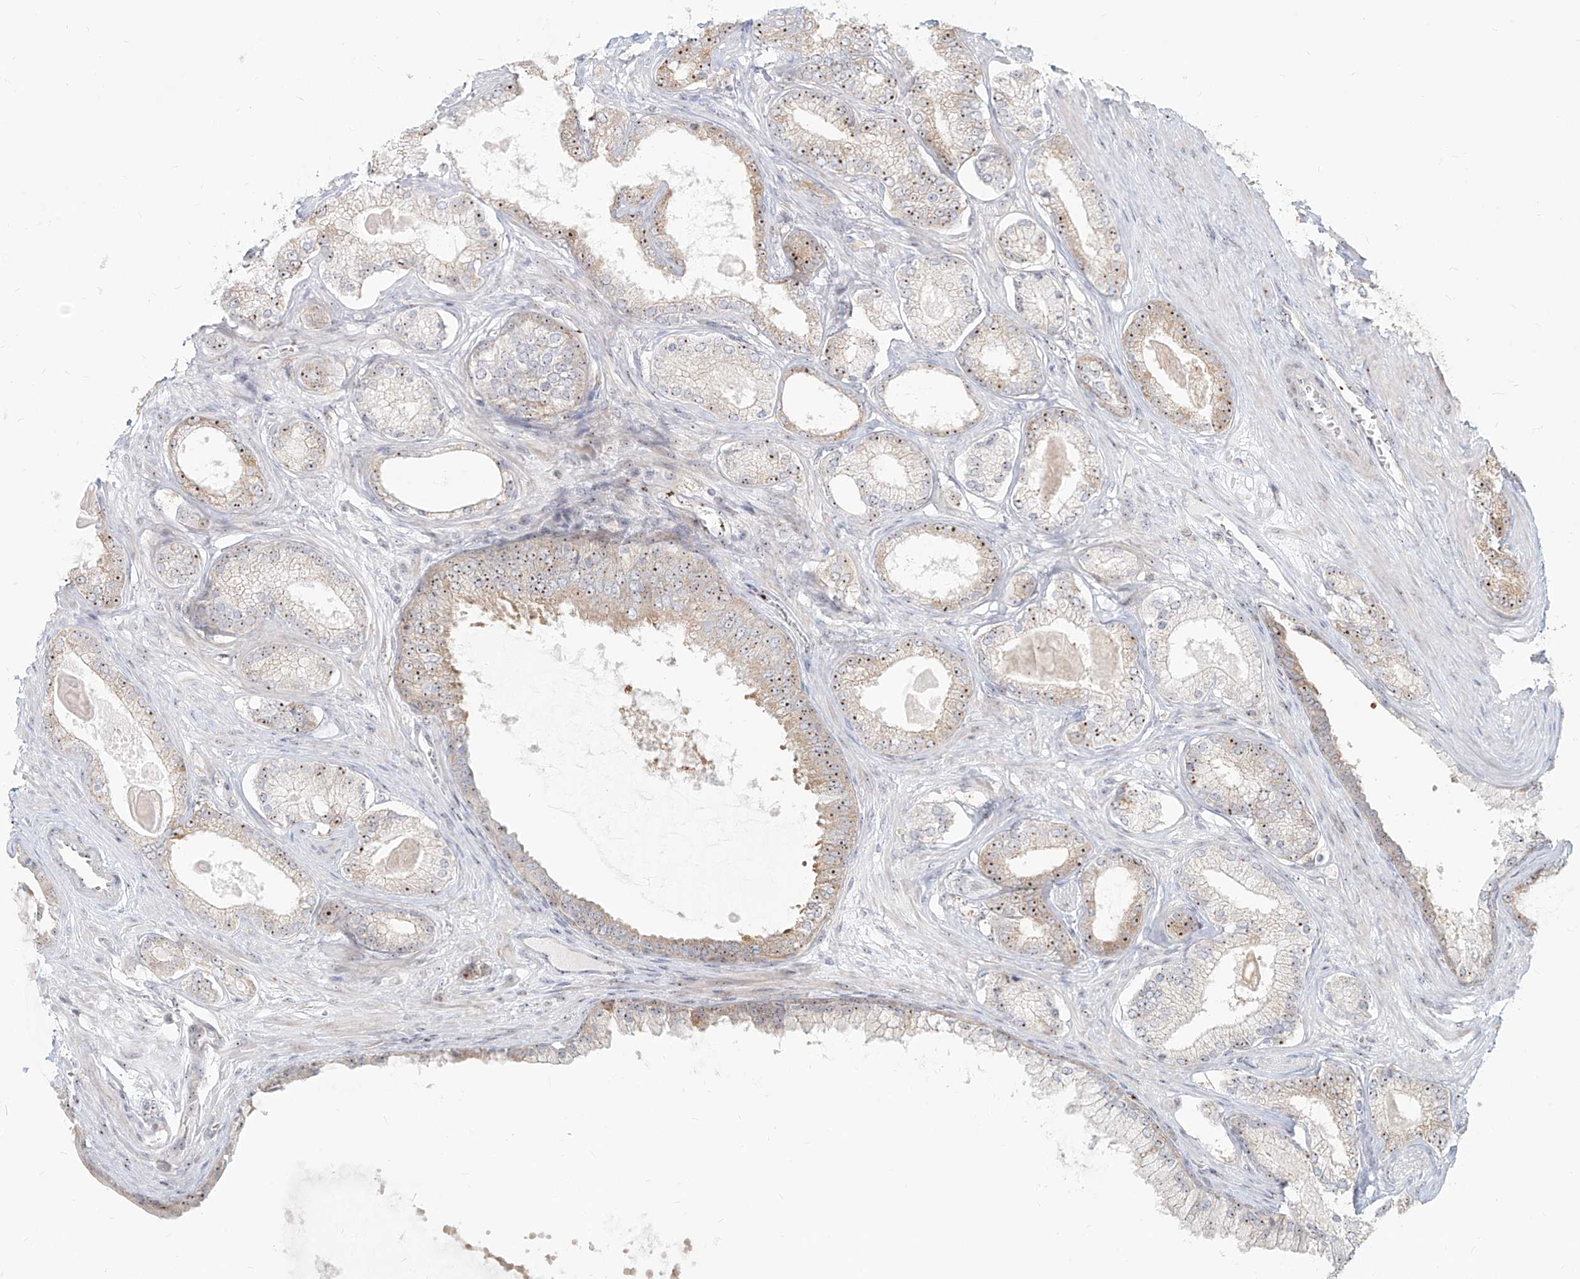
{"staining": {"intensity": "strong", "quantity": ">75%", "location": "cytoplasmic/membranous,nuclear"}, "tissue": "prostate cancer", "cell_type": "Tumor cells", "image_type": "cancer", "snomed": [{"axis": "morphology", "description": "Adenocarcinoma, Low grade"}, {"axis": "topography", "description": "Prostate"}], "caption": "Immunohistochemistry (IHC) micrograph of neoplastic tissue: human prostate cancer stained using immunohistochemistry demonstrates high levels of strong protein expression localized specifically in the cytoplasmic/membranous and nuclear of tumor cells, appearing as a cytoplasmic/membranous and nuclear brown color.", "gene": "BYSL", "patient": {"sex": "male", "age": 70}}